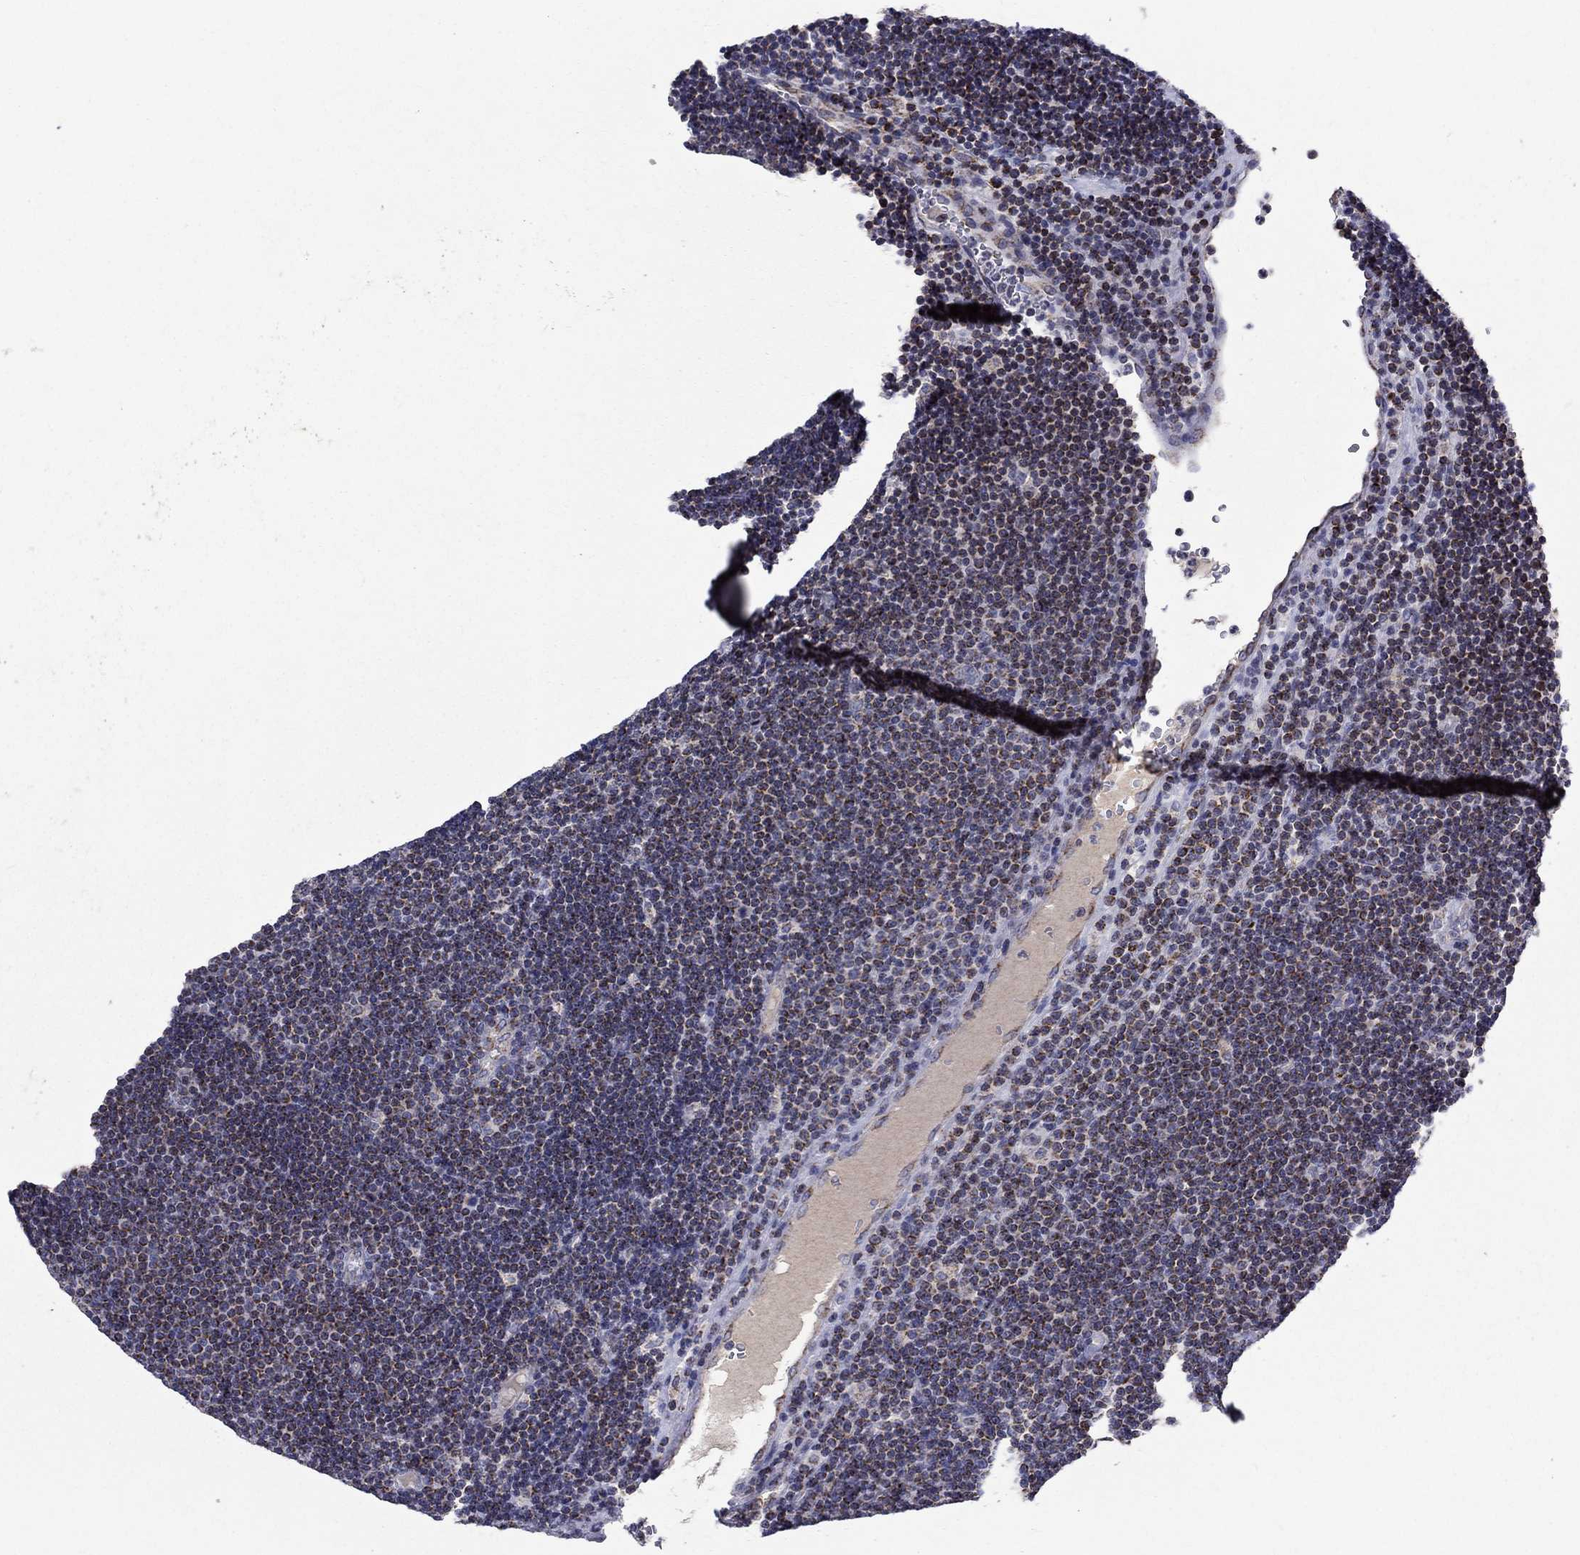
{"staining": {"intensity": "moderate", "quantity": ">75%", "location": "cytoplasmic/membranous"}, "tissue": "lymphoma", "cell_type": "Tumor cells", "image_type": "cancer", "snomed": [{"axis": "morphology", "description": "Malignant lymphoma, non-Hodgkin's type, Low grade"}, {"axis": "topography", "description": "Brain"}], "caption": "Tumor cells exhibit medium levels of moderate cytoplasmic/membranous positivity in about >75% of cells in human malignant lymphoma, non-Hodgkin's type (low-grade). The protein is shown in brown color, while the nuclei are stained blue.", "gene": "SLC4A10", "patient": {"sex": "female", "age": 66}}